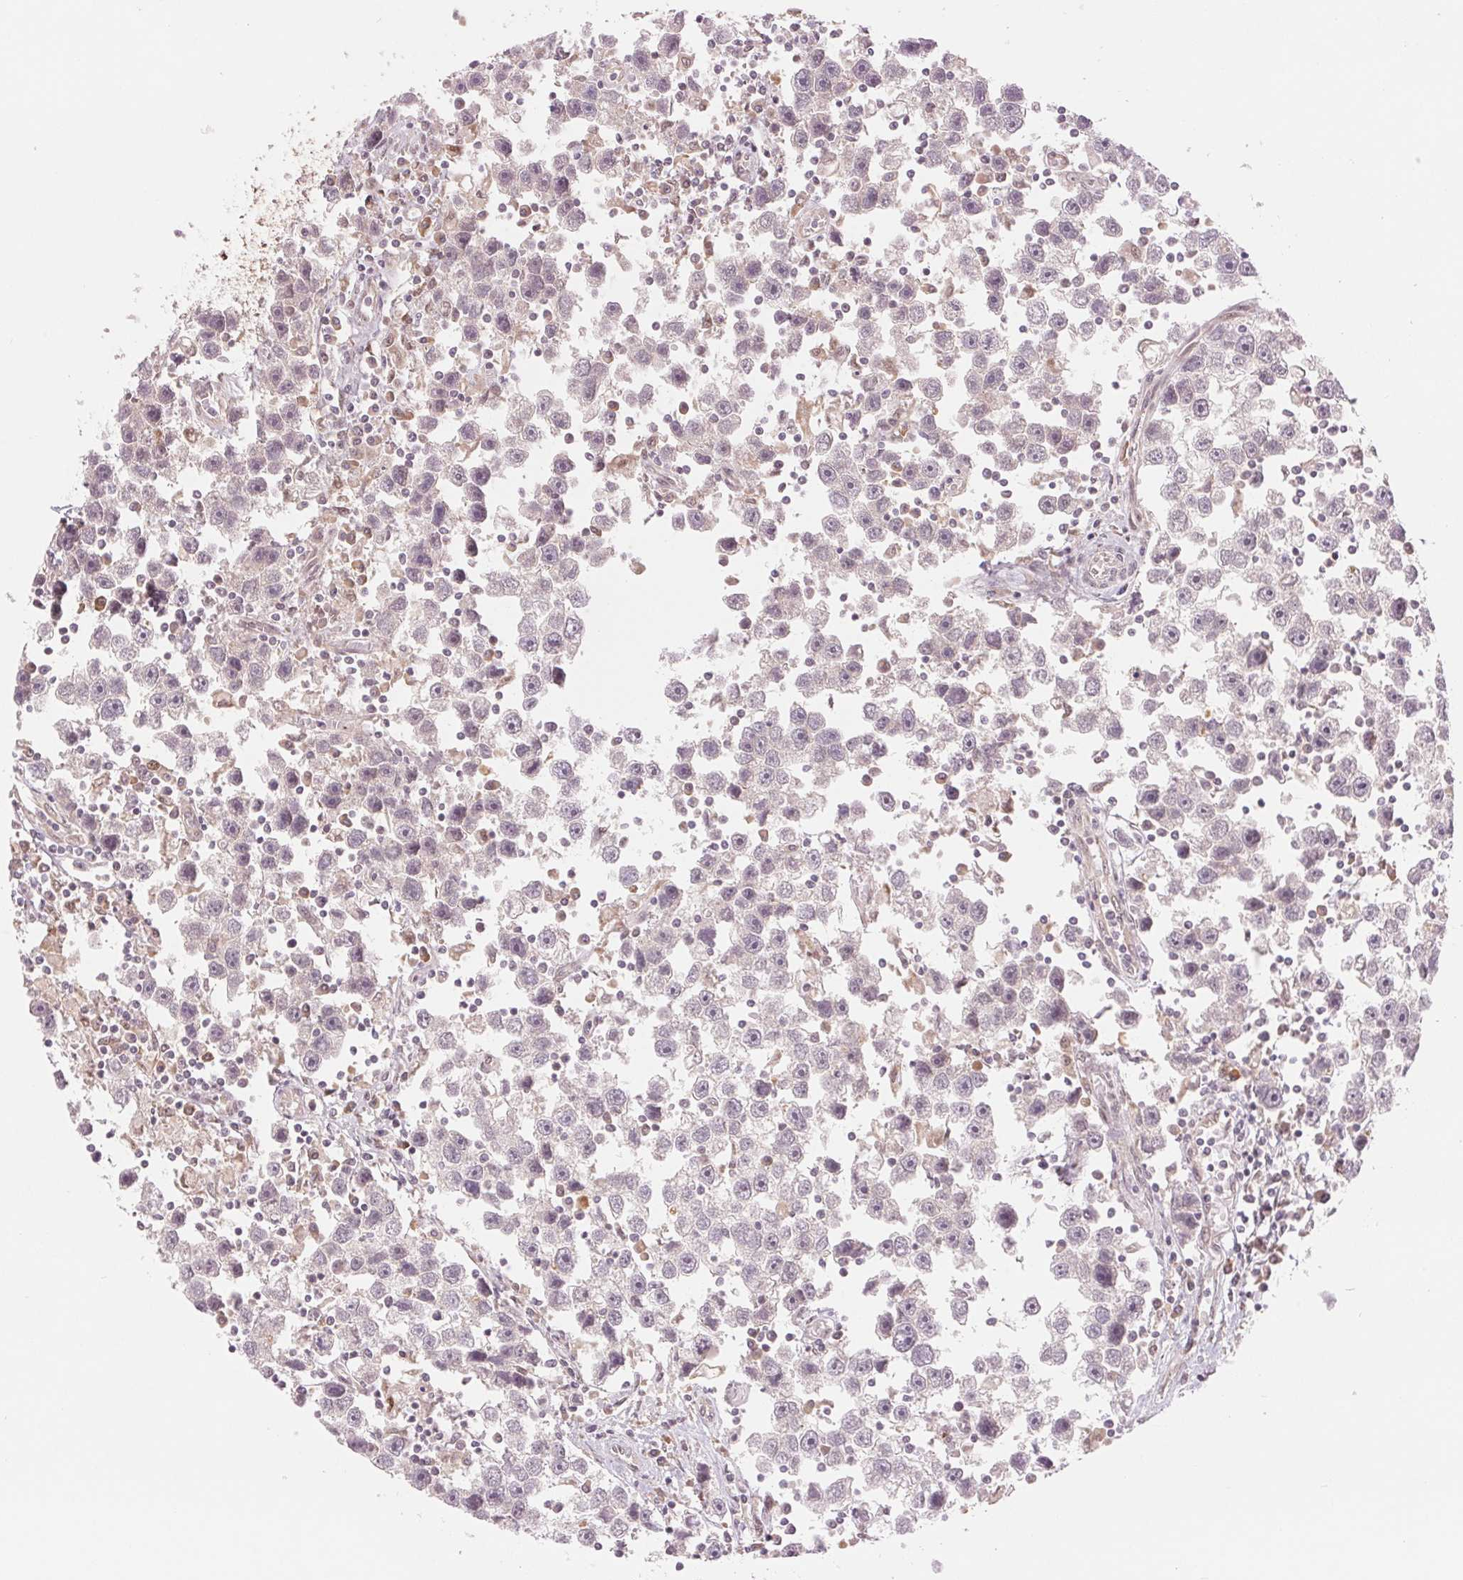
{"staining": {"intensity": "negative", "quantity": "none", "location": "none"}, "tissue": "testis cancer", "cell_type": "Tumor cells", "image_type": "cancer", "snomed": [{"axis": "morphology", "description": "Seminoma, NOS"}, {"axis": "topography", "description": "Testis"}], "caption": "Human testis cancer (seminoma) stained for a protein using immunohistochemistry reveals no positivity in tumor cells.", "gene": "ERI3", "patient": {"sex": "male", "age": 30}}